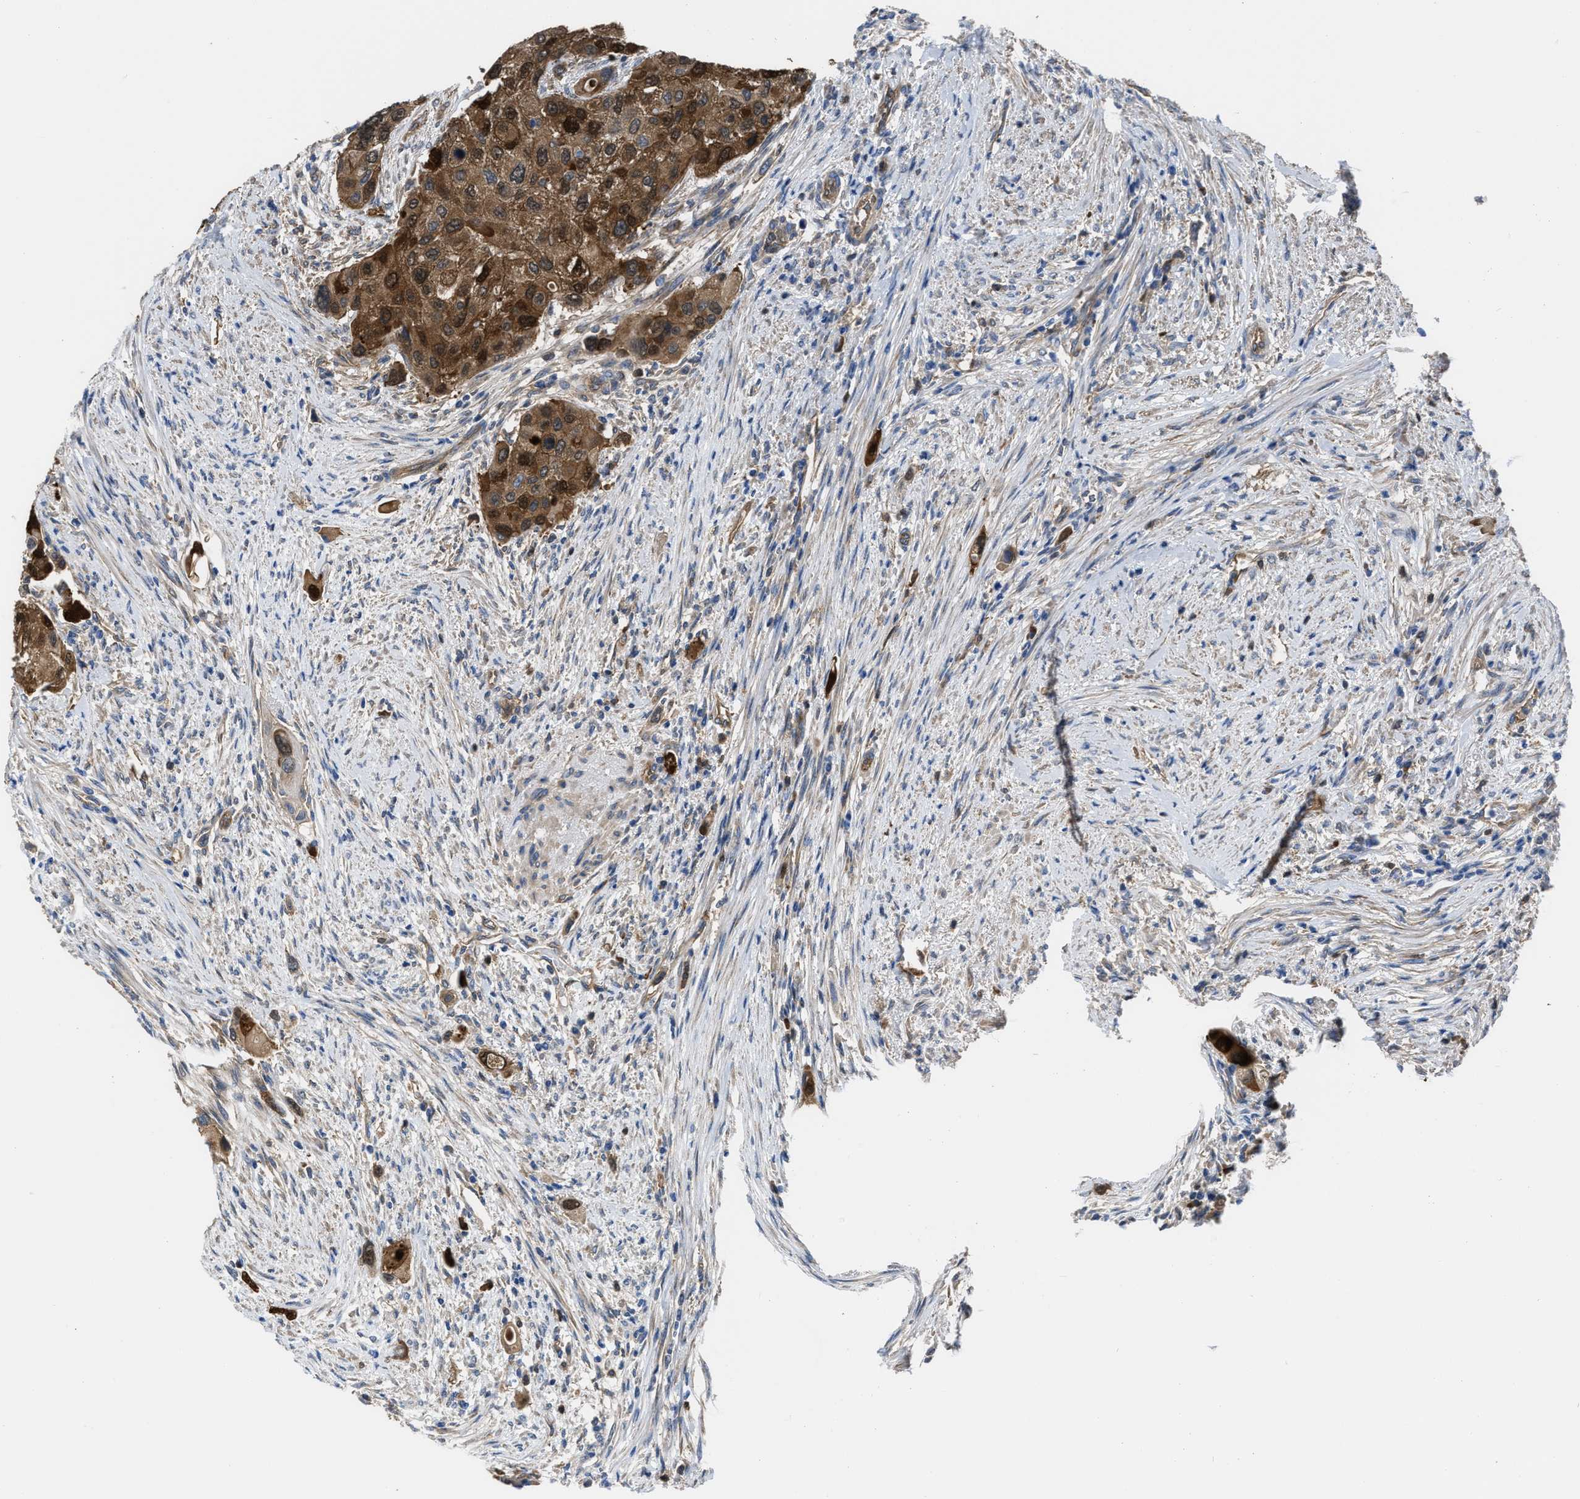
{"staining": {"intensity": "strong", "quantity": "25%-75%", "location": "cytoplasmic/membranous,nuclear"}, "tissue": "urothelial cancer", "cell_type": "Tumor cells", "image_type": "cancer", "snomed": [{"axis": "morphology", "description": "Urothelial carcinoma, High grade"}, {"axis": "topography", "description": "Urinary bladder"}], "caption": "About 25%-75% of tumor cells in human high-grade urothelial carcinoma reveal strong cytoplasmic/membranous and nuclear protein positivity as visualized by brown immunohistochemical staining.", "gene": "TRIOBP", "patient": {"sex": "female", "age": 56}}